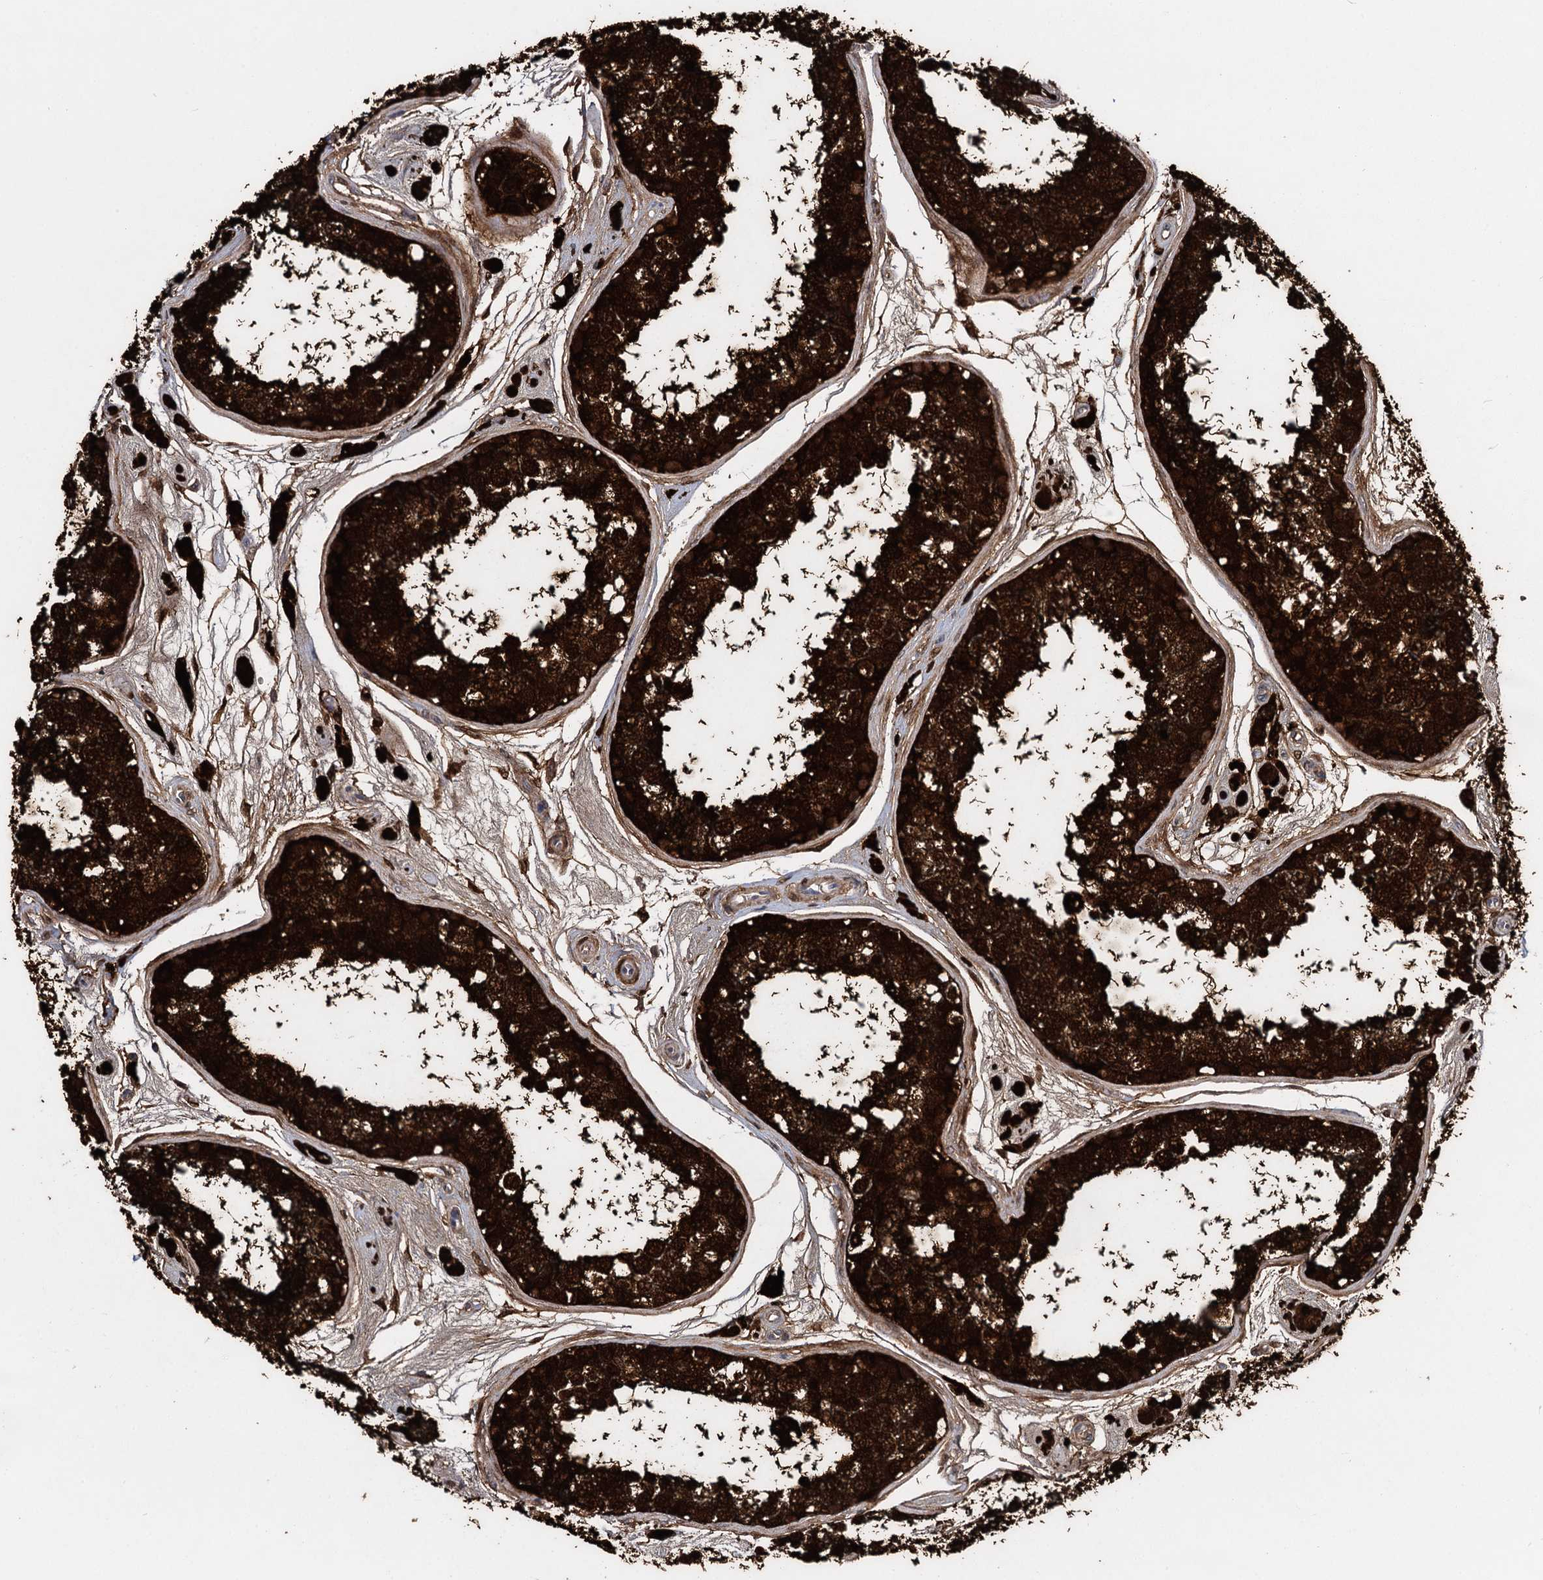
{"staining": {"intensity": "strong", "quantity": ">75%", "location": "cytoplasmic/membranous"}, "tissue": "testis", "cell_type": "Cells in seminiferous ducts", "image_type": "normal", "snomed": [{"axis": "morphology", "description": "Normal tissue, NOS"}, {"axis": "topography", "description": "Testis"}], "caption": "DAB (3,3'-diaminobenzidine) immunohistochemical staining of unremarkable testis reveals strong cytoplasmic/membranous protein expression in approximately >75% of cells in seminiferous ducts.", "gene": "GSTM3", "patient": {"sex": "male", "age": 25}}